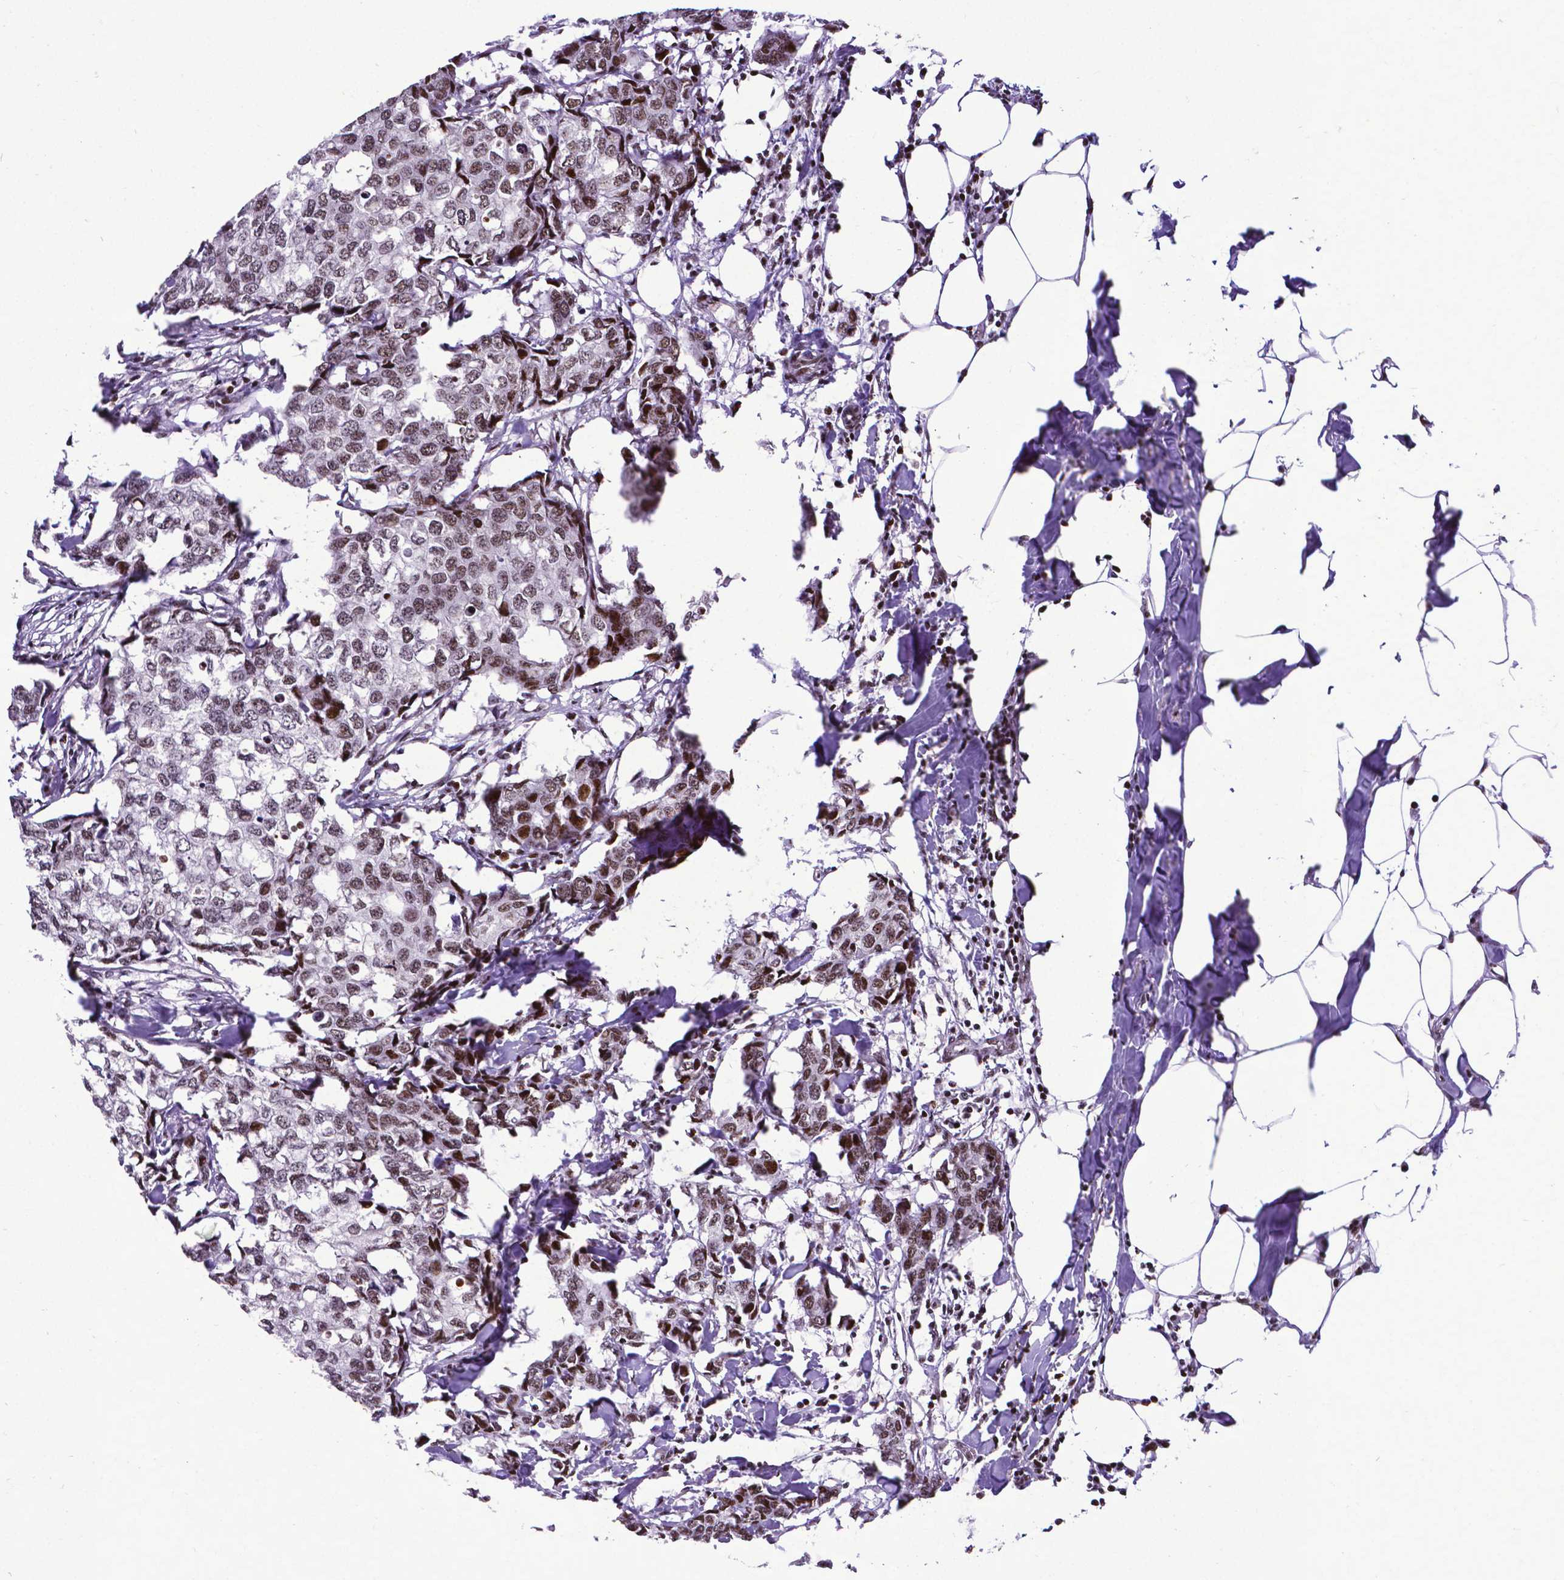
{"staining": {"intensity": "moderate", "quantity": ">75%", "location": "nuclear"}, "tissue": "breast cancer", "cell_type": "Tumor cells", "image_type": "cancer", "snomed": [{"axis": "morphology", "description": "Duct carcinoma"}, {"axis": "topography", "description": "Breast"}], "caption": "The micrograph demonstrates staining of breast cancer, revealing moderate nuclear protein staining (brown color) within tumor cells.", "gene": "CTCF", "patient": {"sex": "female", "age": 27}}